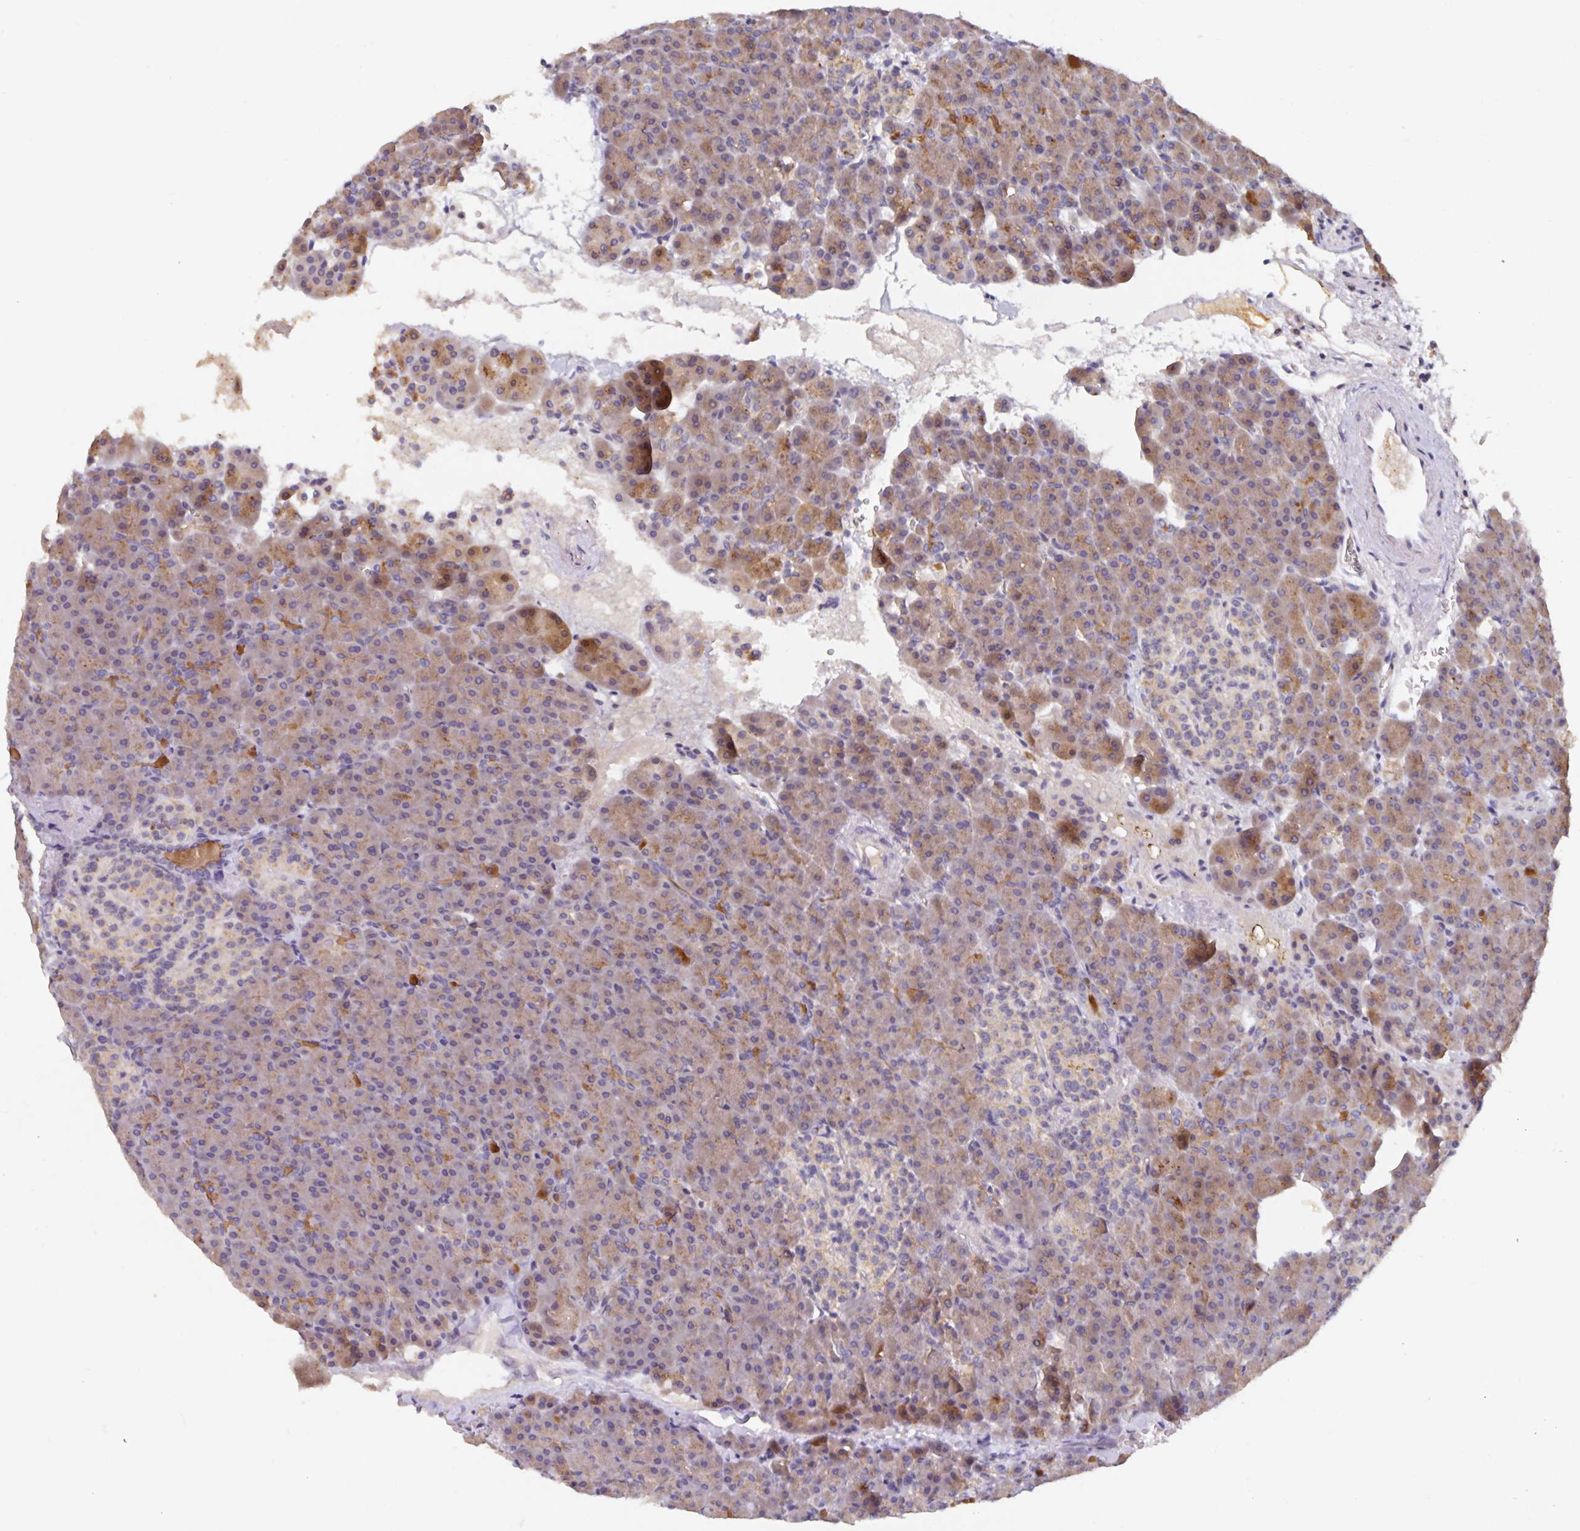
{"staining": {"intensity": "moderate", "quantity": ">75%", "location": "cytoplasmic/membranous"}, "tissue": "pancreas", "cell_type": "Exocrine glandular cells", "image_type": "normal", "snomed": [{"axis": "morphology", "description": "Normal tissue, NOS"}, {"axis": "topography", "description": "Pancreas"}], "caption": "DAB immunohistochemical staining of normal pancreas reveals moderate cytoplasmic/membranous protein expression in about >75% of exocrine glandular cells. The staining is performed using DAB (3,3'-diaminobenzidine) brown chromogen to label protein expression. The nuclei are counter-stained blue using hematoxylin.", "gene": "HEPN1", "patient": {"sex": "female", "age": 74}}